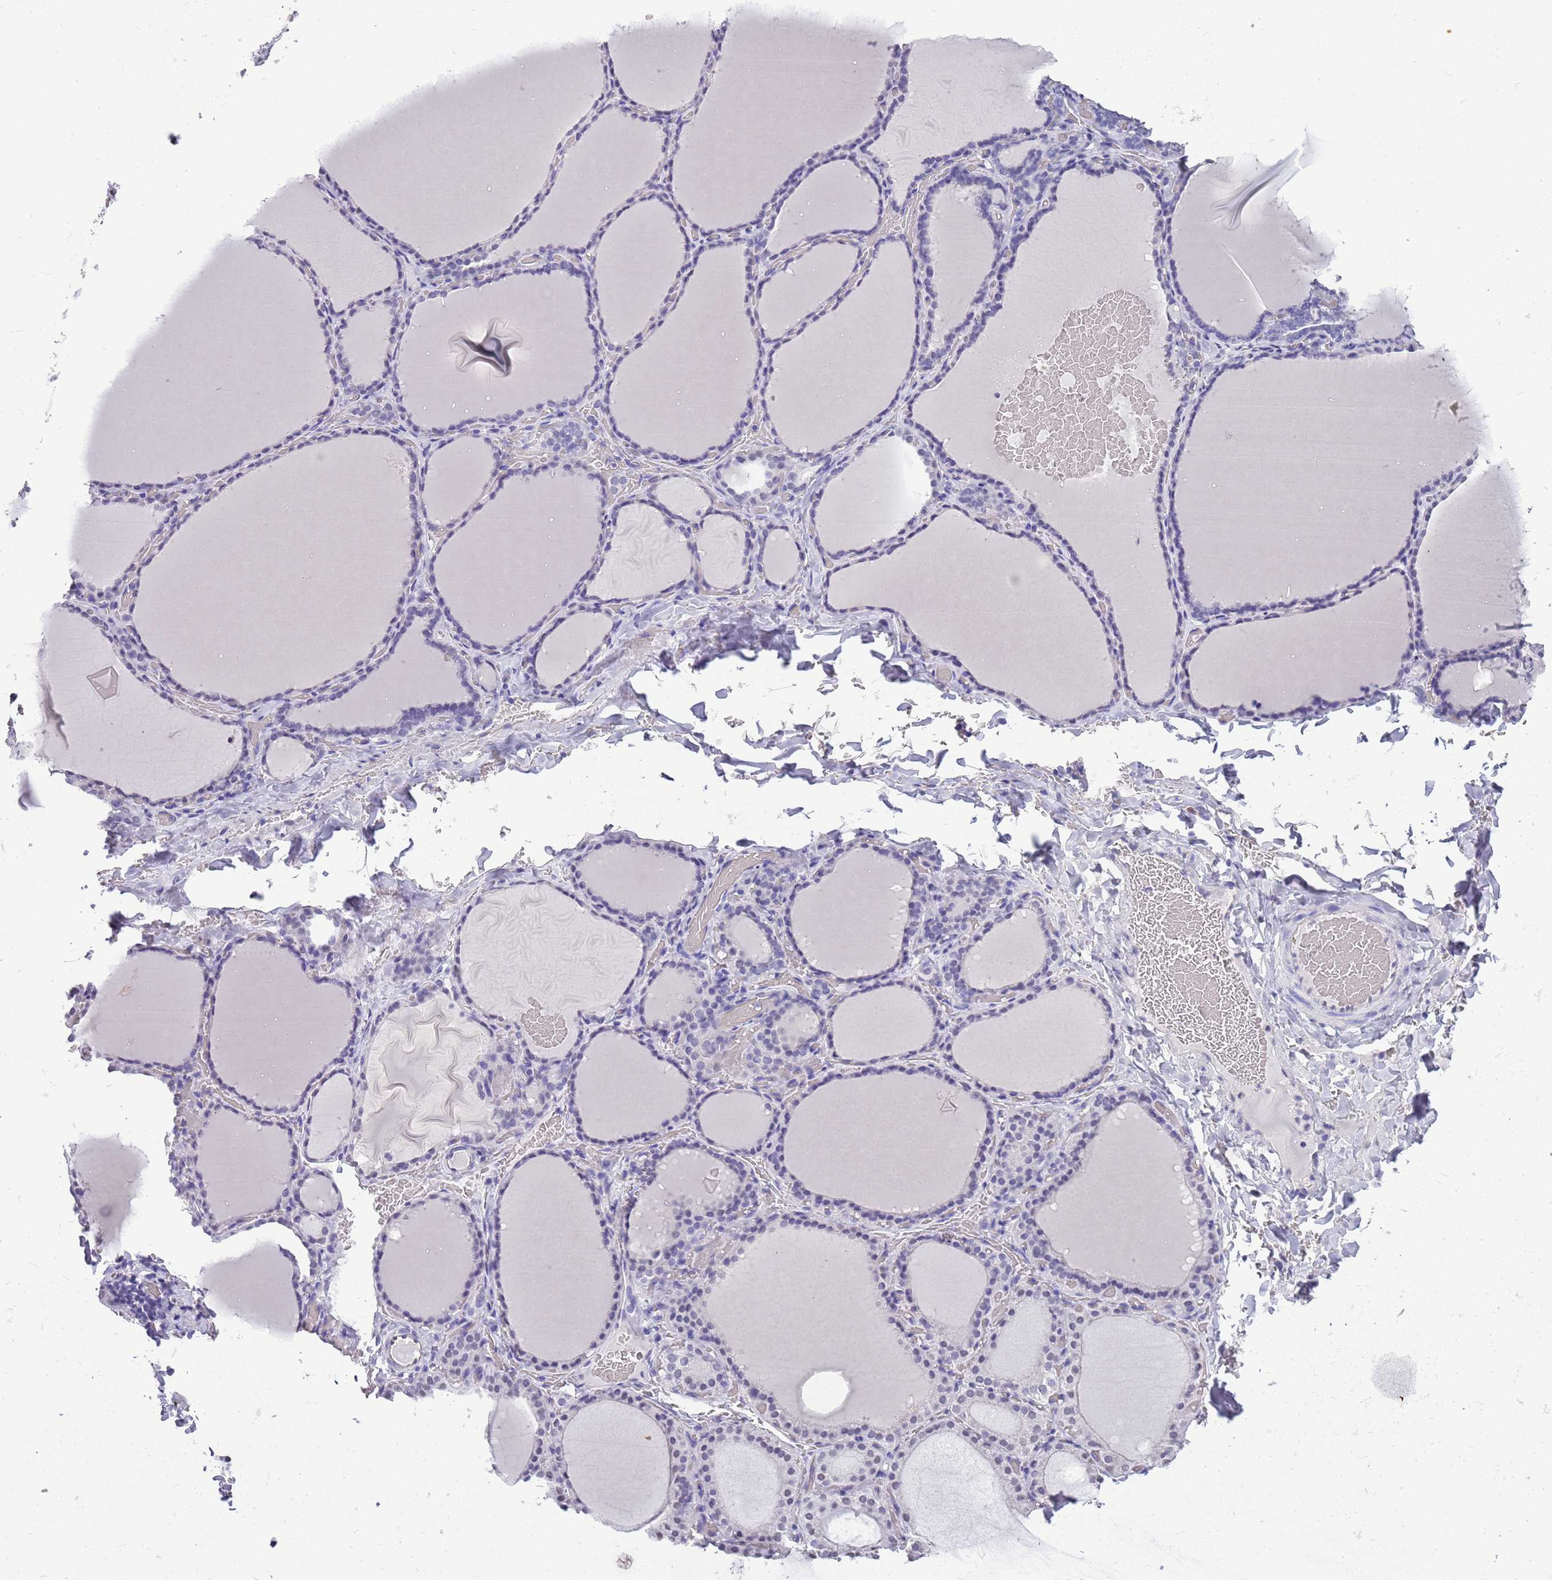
{"staining": {"intensity": "negative", "quantity": "none", "location": "none"}, "tissue": "thyroid gland", "cell_type": "Glandular cells", "image_type": "normal", "snomed": [{"axis": "morphology", "description": "Normal tissue, NOS"}, {"axis": "topography", "description": "Thyroid gland"}], "caption": "Glandular cells are negative for brown protein staining in normal thyroid gland. (Immunohistochemistry, brightfield microscopy, high magnification).", "gene": "CTRC", "patient": {"sex": "female", "age": 39}}